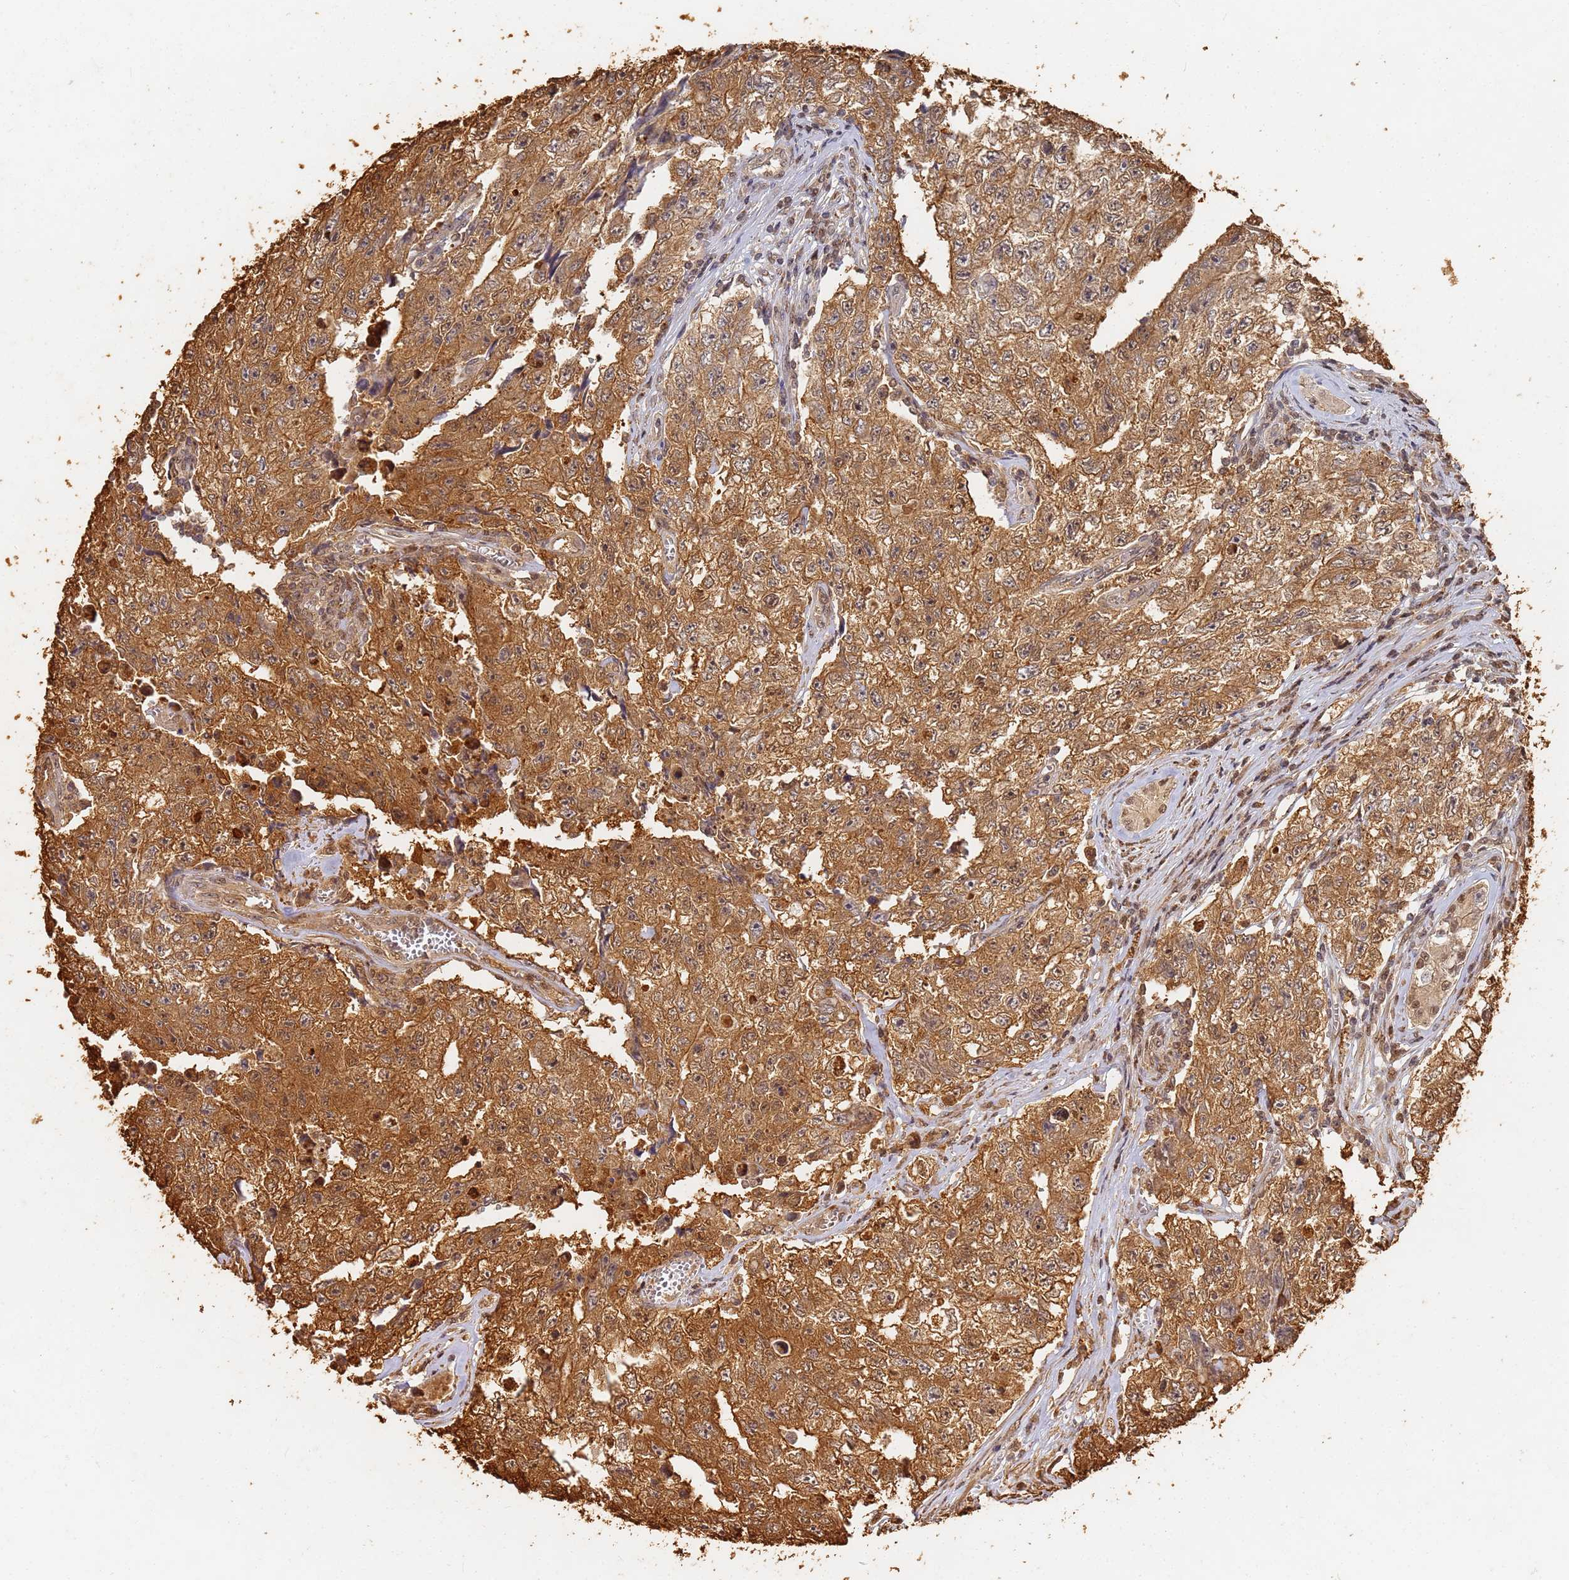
{"staining": {"intensity": "strong", "quantity": ">75%", "location": "cytoplasmic/membranous"}, "tissue": "testis cancer", "cell_type": "Tumor cells", "image_type": "cancer", "snomed": [{"axis": "morphology", "description": "Carcinoma, Embryonal, NOS"}, {"axis": "topography", "description": "Testis"}], "caption": "This micrograph exhibits immunohistochemistry (IHC) staining of human testis cancer, with high strong cytoplasmic/membranous positivity in about >75% of tumor cells.", "gene": "JAK2", "patient": {"sex": "male", "age": 17}}